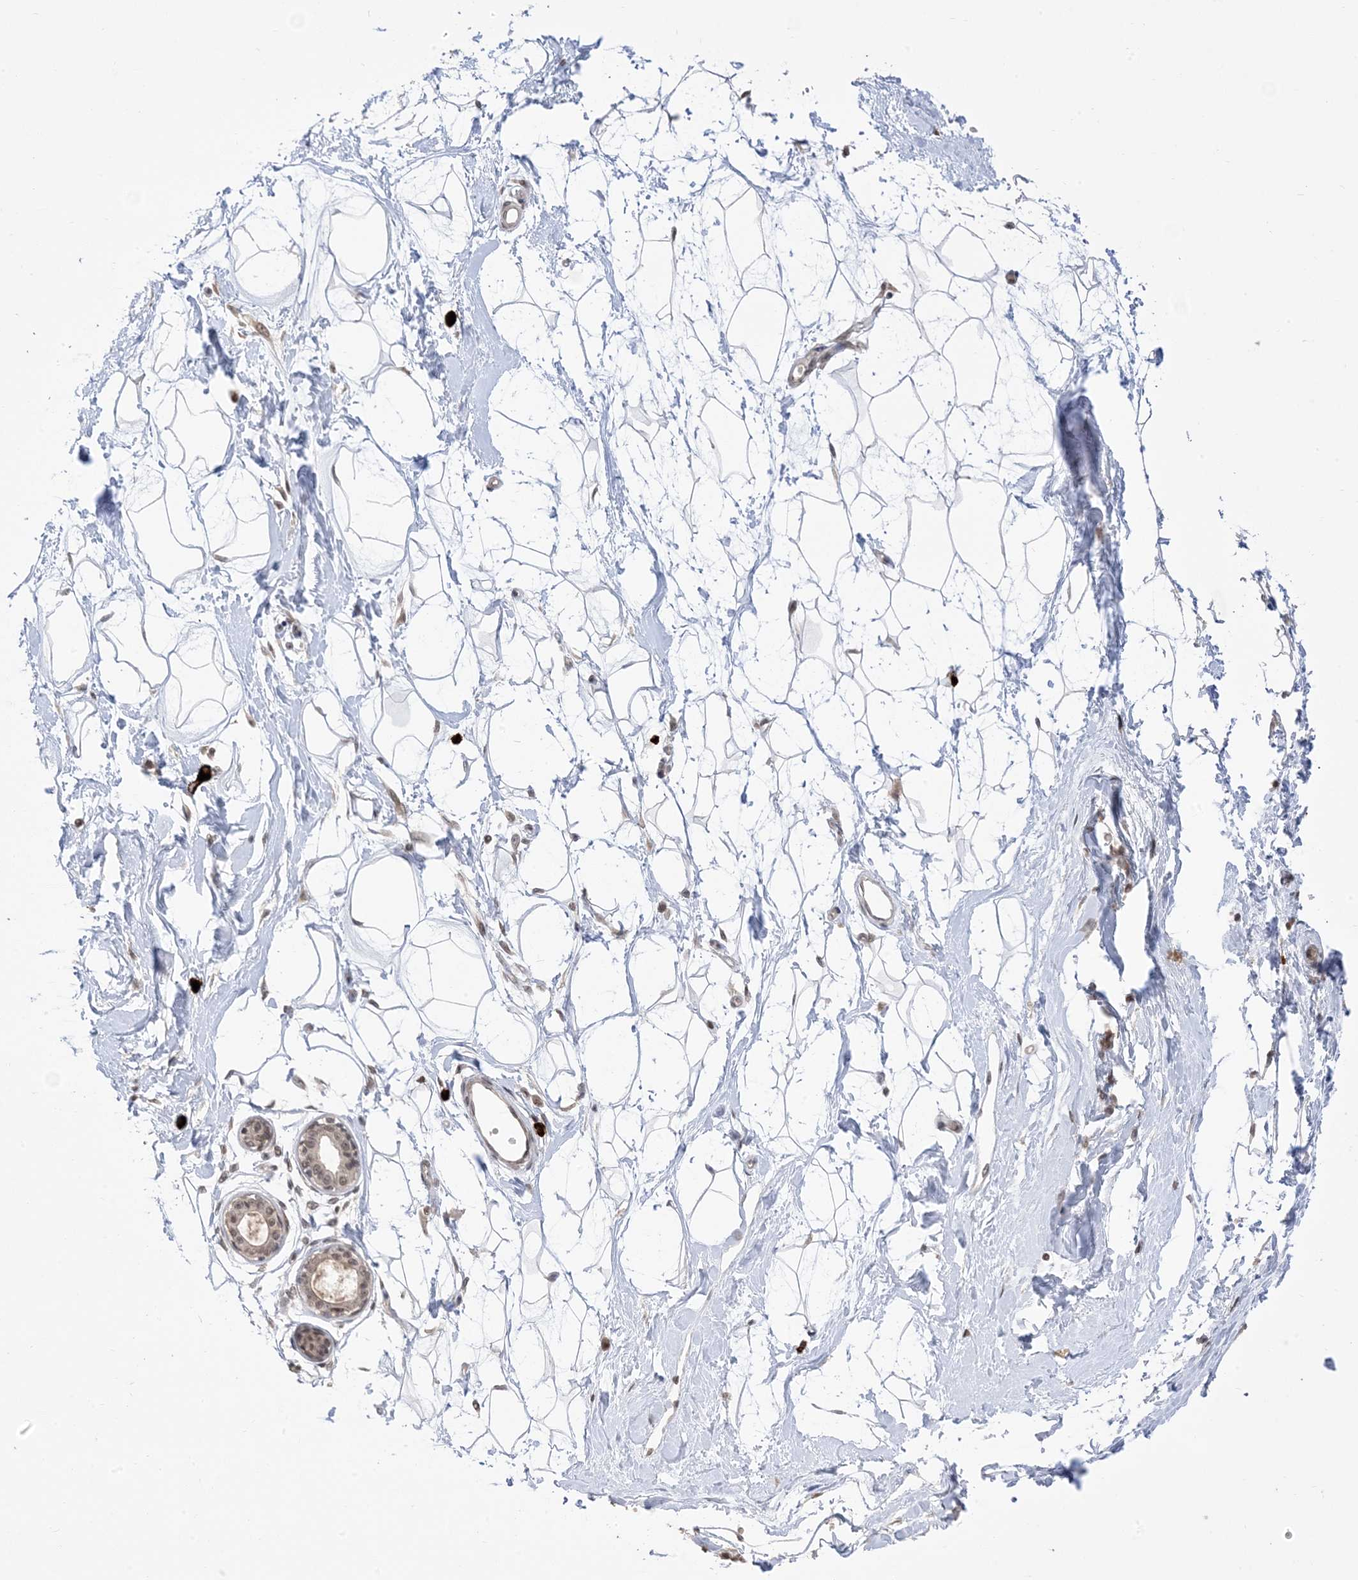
{"staining": {"intensity": "weak", "quantity": "25%-75%", "location": "nuclear"}, "tissue": "breast", "cell_type": "Adipocytes", "image_type": "normal", "snomed": [{"axis": "morphology", "description": "Normal tissue, NOS"}, {"axis": "topography", "description": "Breast"}], "caption": "Human breast stained for a protein (brown) reveals weak nuclear positive expression in about 25%-75% of adipocytes.", "gene": "RANBP9", "patient": {"sex": "female", "age": 45}}